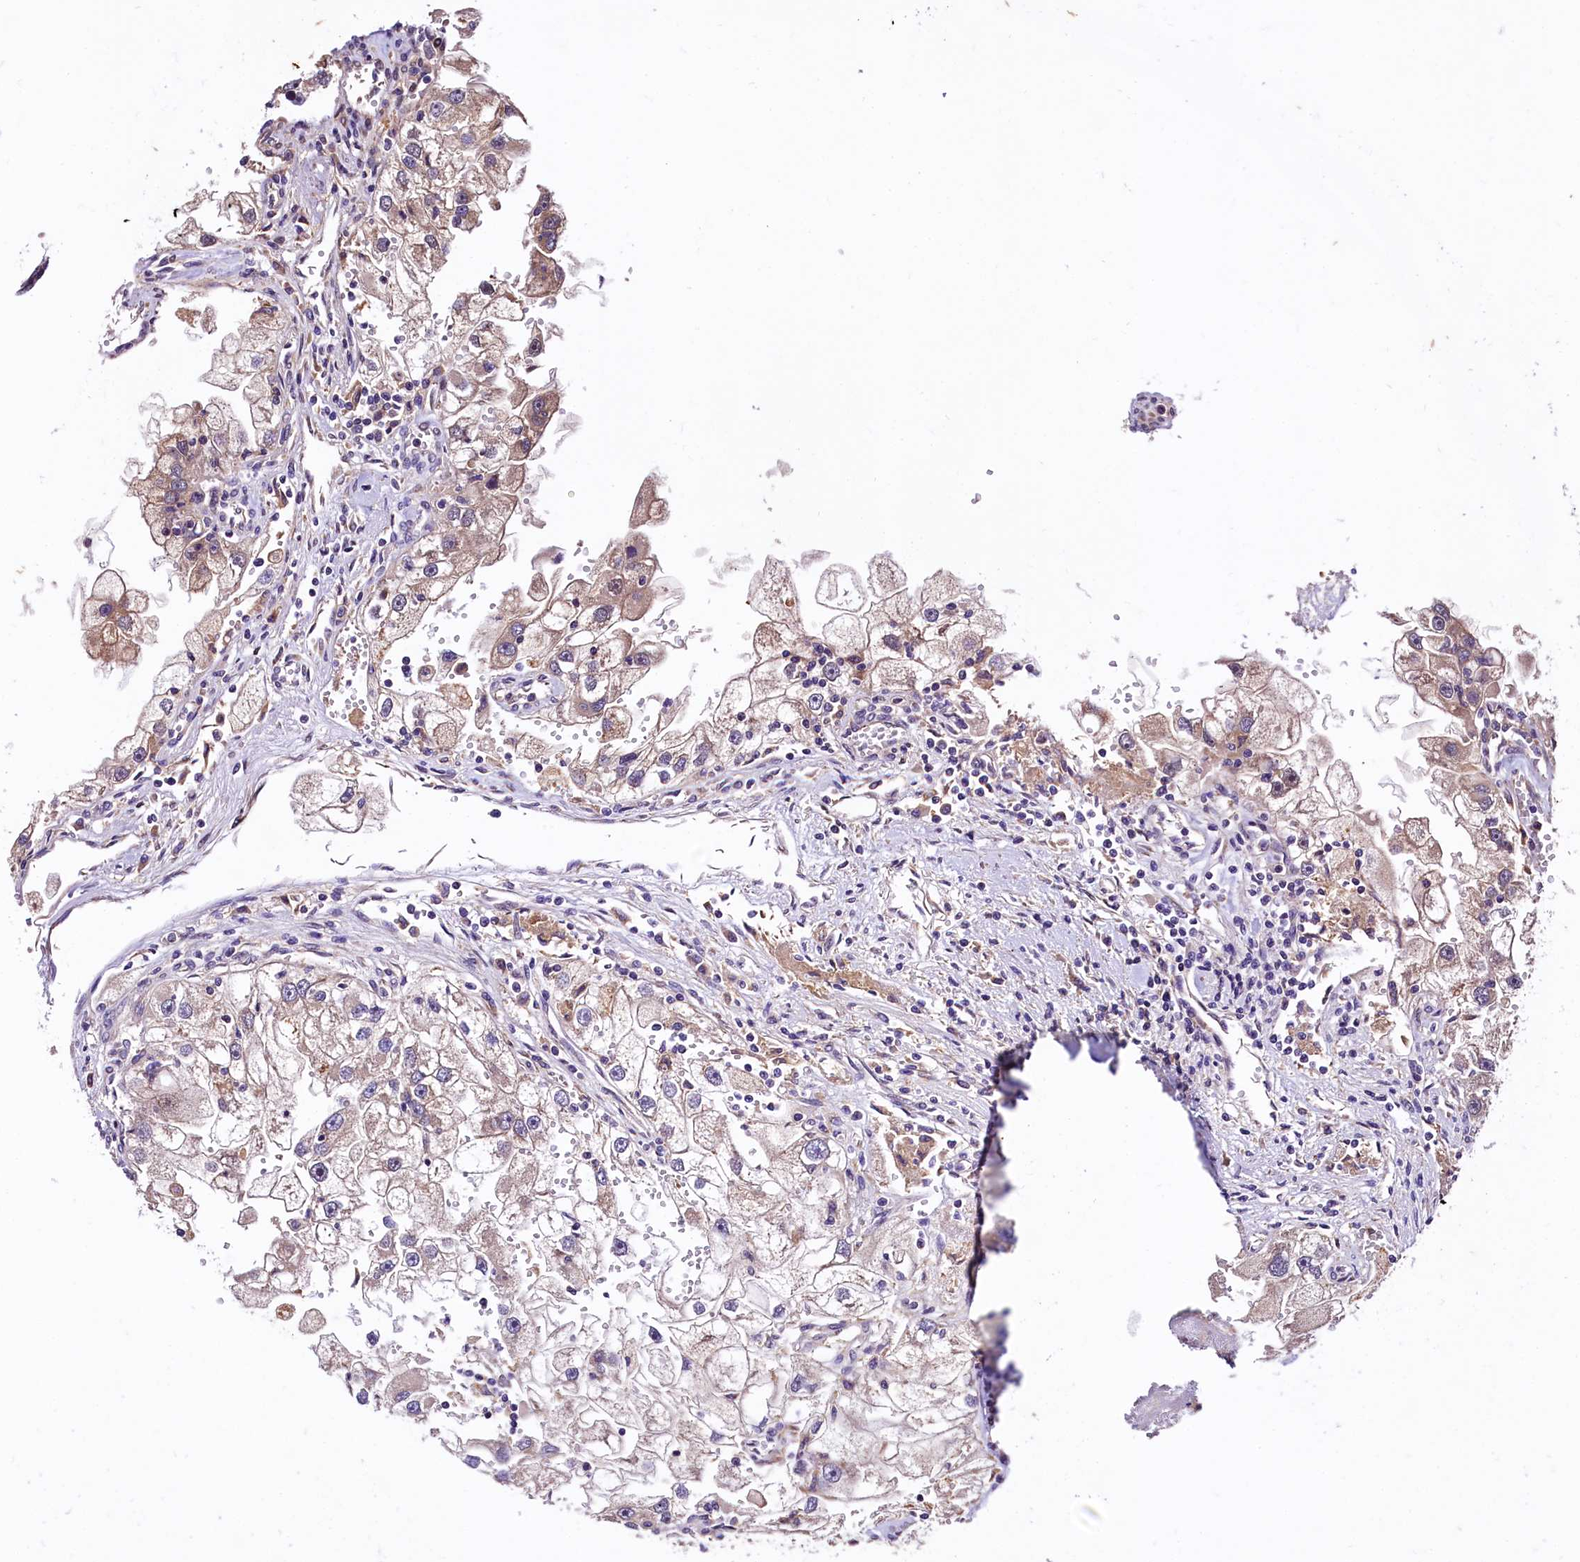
{"staining": {"intensity": "weak", "quantity": "25%-75%", "location": "cytoplasmic/membranous"}, "tissue": "renal cancer", "cell_type": "Tumor cells", "image_type": "cancer", "snomed": [{"axis": "morphology", "description": "Adenocarcinoma, NOS"}, {"axis": "topography", "description": "Kidney"}], "caption": "IHC histopathology image of adenocarcinoma (renal) stained for a protein (brown), which reveals low levels of weak cytoplasmic/membranous expression in about 25%-75% of tumor cells.", "gene": "VPS35", "patient": {"sex": "male", "age": 63}}